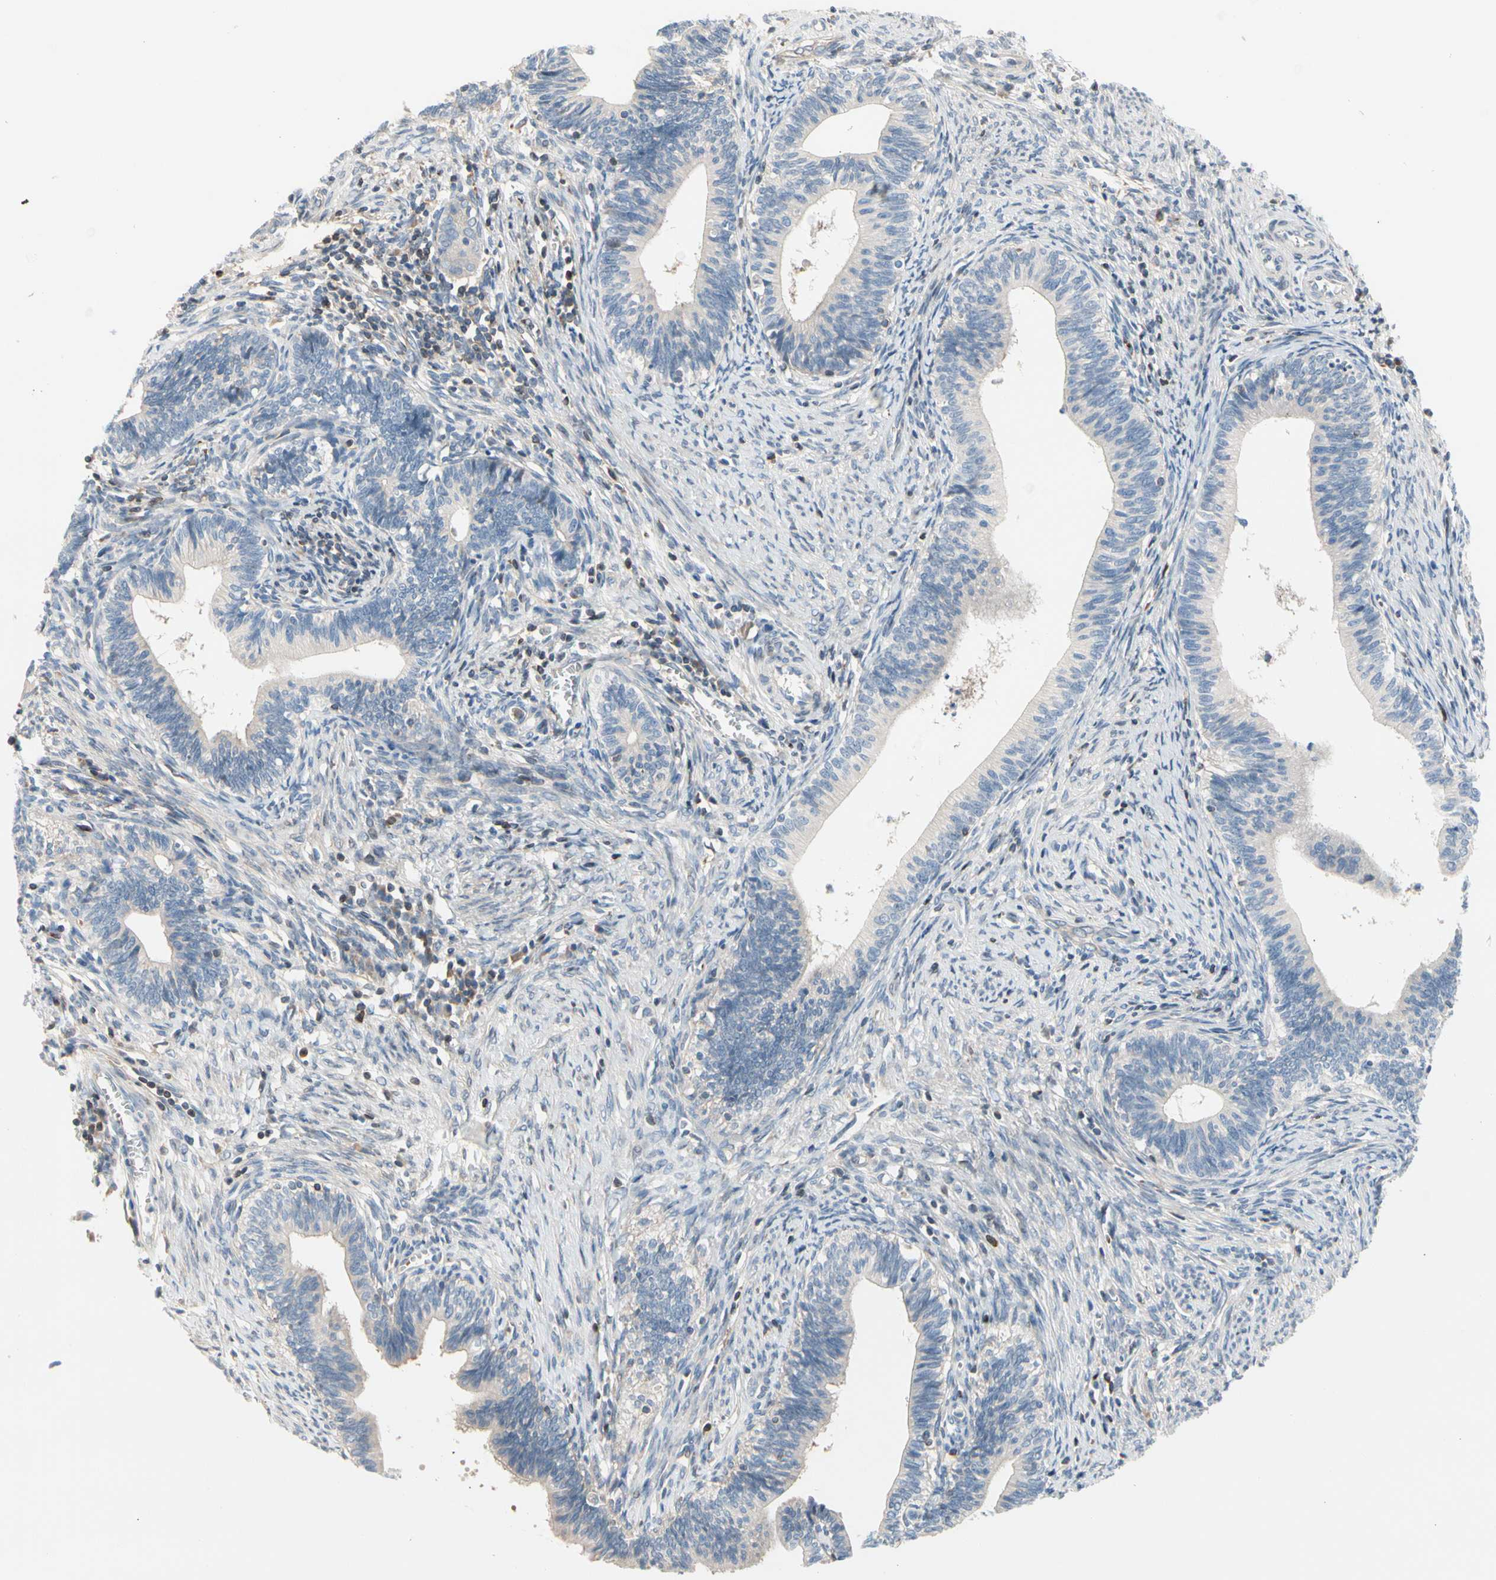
{"staining": {"intensity": "negative", "quantity": "none", "location": "none"}, "tissue": "cervical cancer", "cell_type": "Tumor cells", "image_type": "cancer", "snomed": [{"axis": "morphology", "description": "Adenocarcinoma, NOS"}, {"axis": "topography", "description": "Cervix"}], "caption": "An immunohistochemistry photomicrograph of cervical adenocarcinoma is shown. There is no staining in tumor cells of cervical adenocarcinoma. (Stains: DAB IHC with hematoxylin counter stain, Microscopy: brightfield microscopy at high magnification).", "gene": "MAP3K3", "patient": {"sex": "female", "age": 44}}